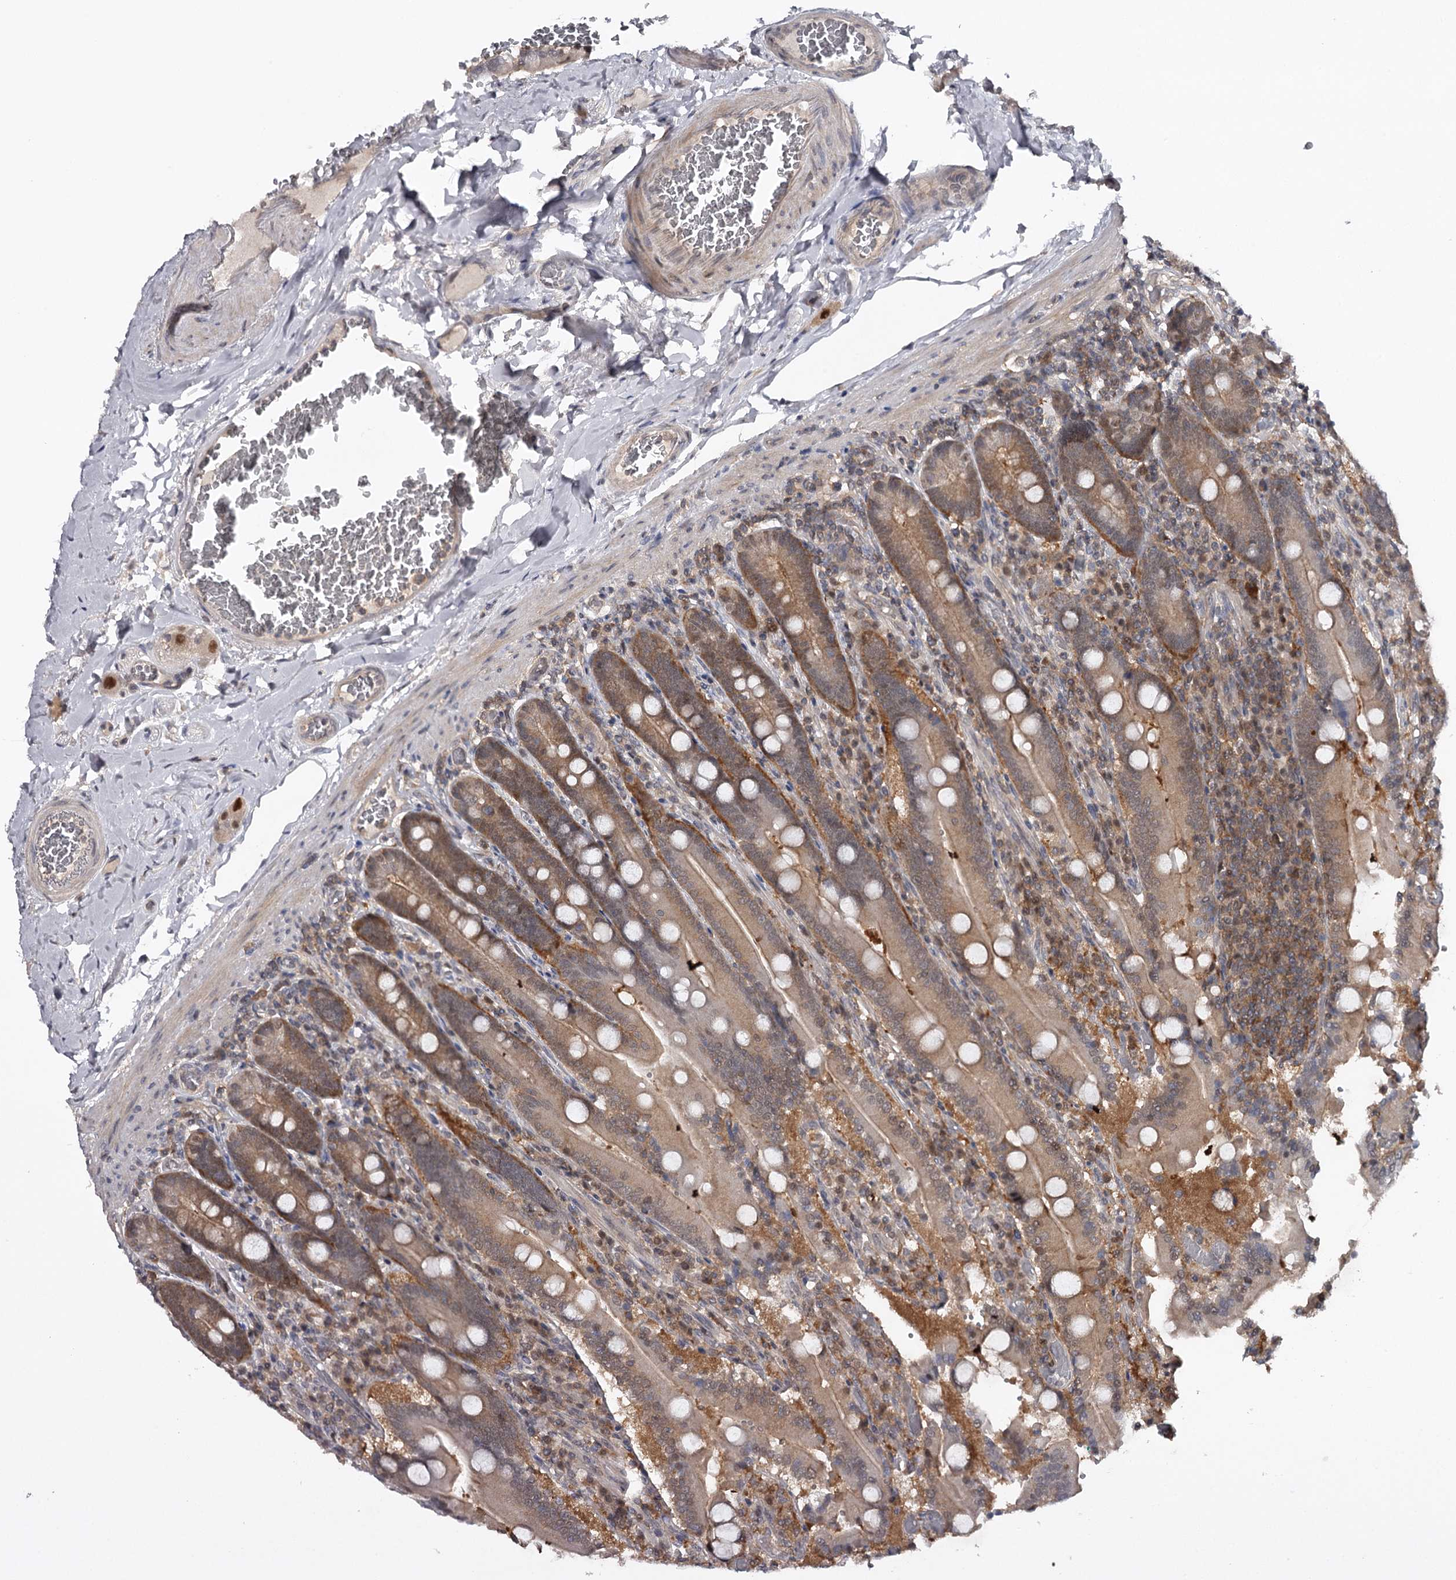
{"staining": {"intensity": "moderate", "quantity": "25%-75%", "location": "cytoplasmic/membranous,nuclear"}, "tissue": "duodenum", "cell_type": "Glandular cells", "image_type": "normal", "snomed": [{"axis": "morphology", "description": "Normal tissue, NOS"}, {"axis": "topography", "description": "Duodenum"}], "caption": "Immunohistochemical staining of benign duodenum demonstrates 25%-75% levels of moderate cytoplasmic/membranous,nuclear protein staining in approximately 25%-75% of glandular cells. (DAB IHC, brown staining for protein, blue staining for nuclei).", "gene": "GTSF1", "patient": {"sex": "female", "age": 62}}